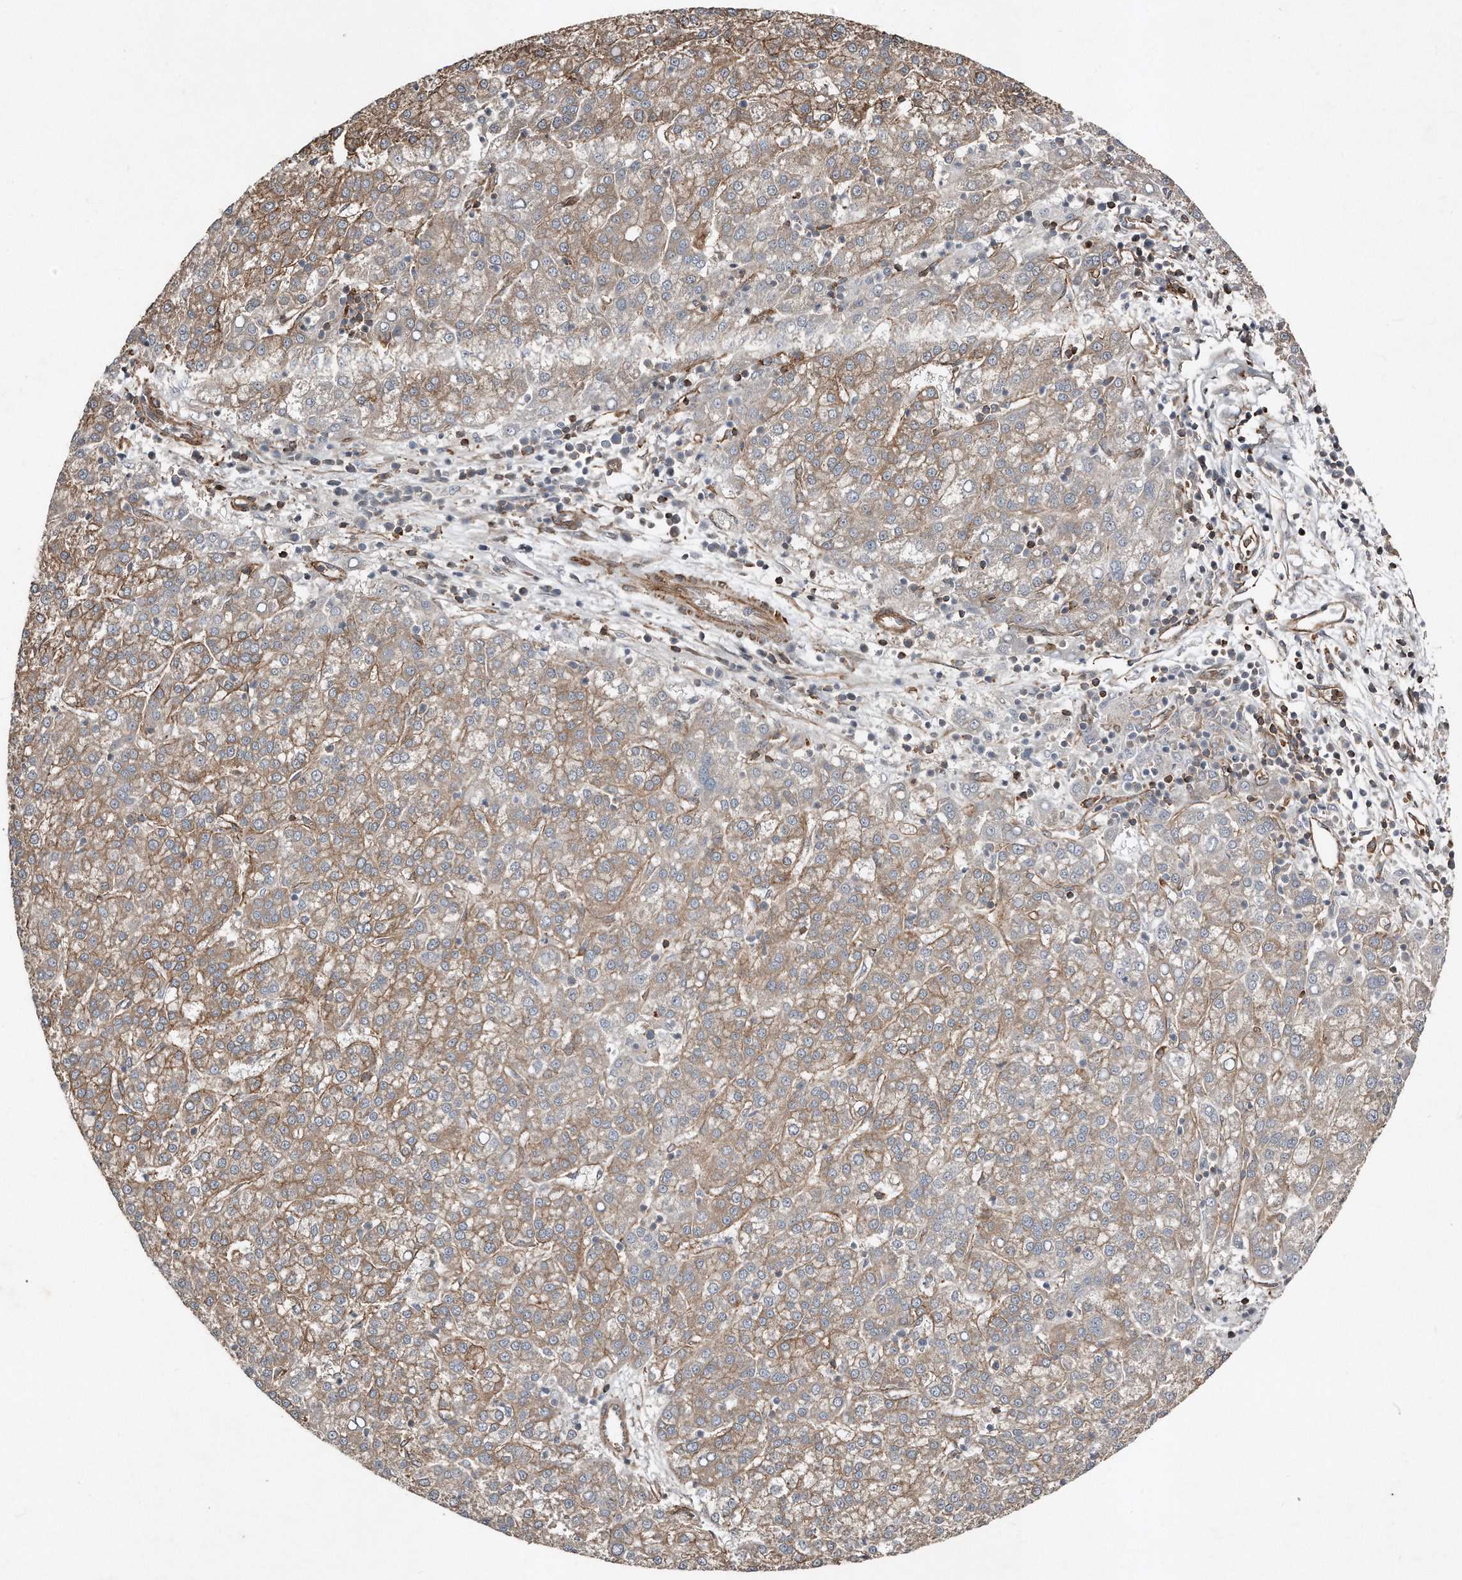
{"staining": {"intensity": "moderate", "quantity": ">75%", "location": "cytoplasmic/membranous"}, "tissue": "liver cancer", "cell_type": "Tumor cells", "image_type": "cancer", "snomed": [{"axis": "morphology", "description": "Carcinoma, Hepatocellular, NOS"}, {"axis": "topography", "description": "Liver"}], "caption": "Brown immunohistochemical staining in liver hepatocellular carcinoma displays moderate cytoplasmic/membranous expression in about >75% of tumor cells. (DAB = brown stain, brightfield microscopy at high magnification).", "gene": "SNAP47", "patient": {"sex": "female", "age": 58}}